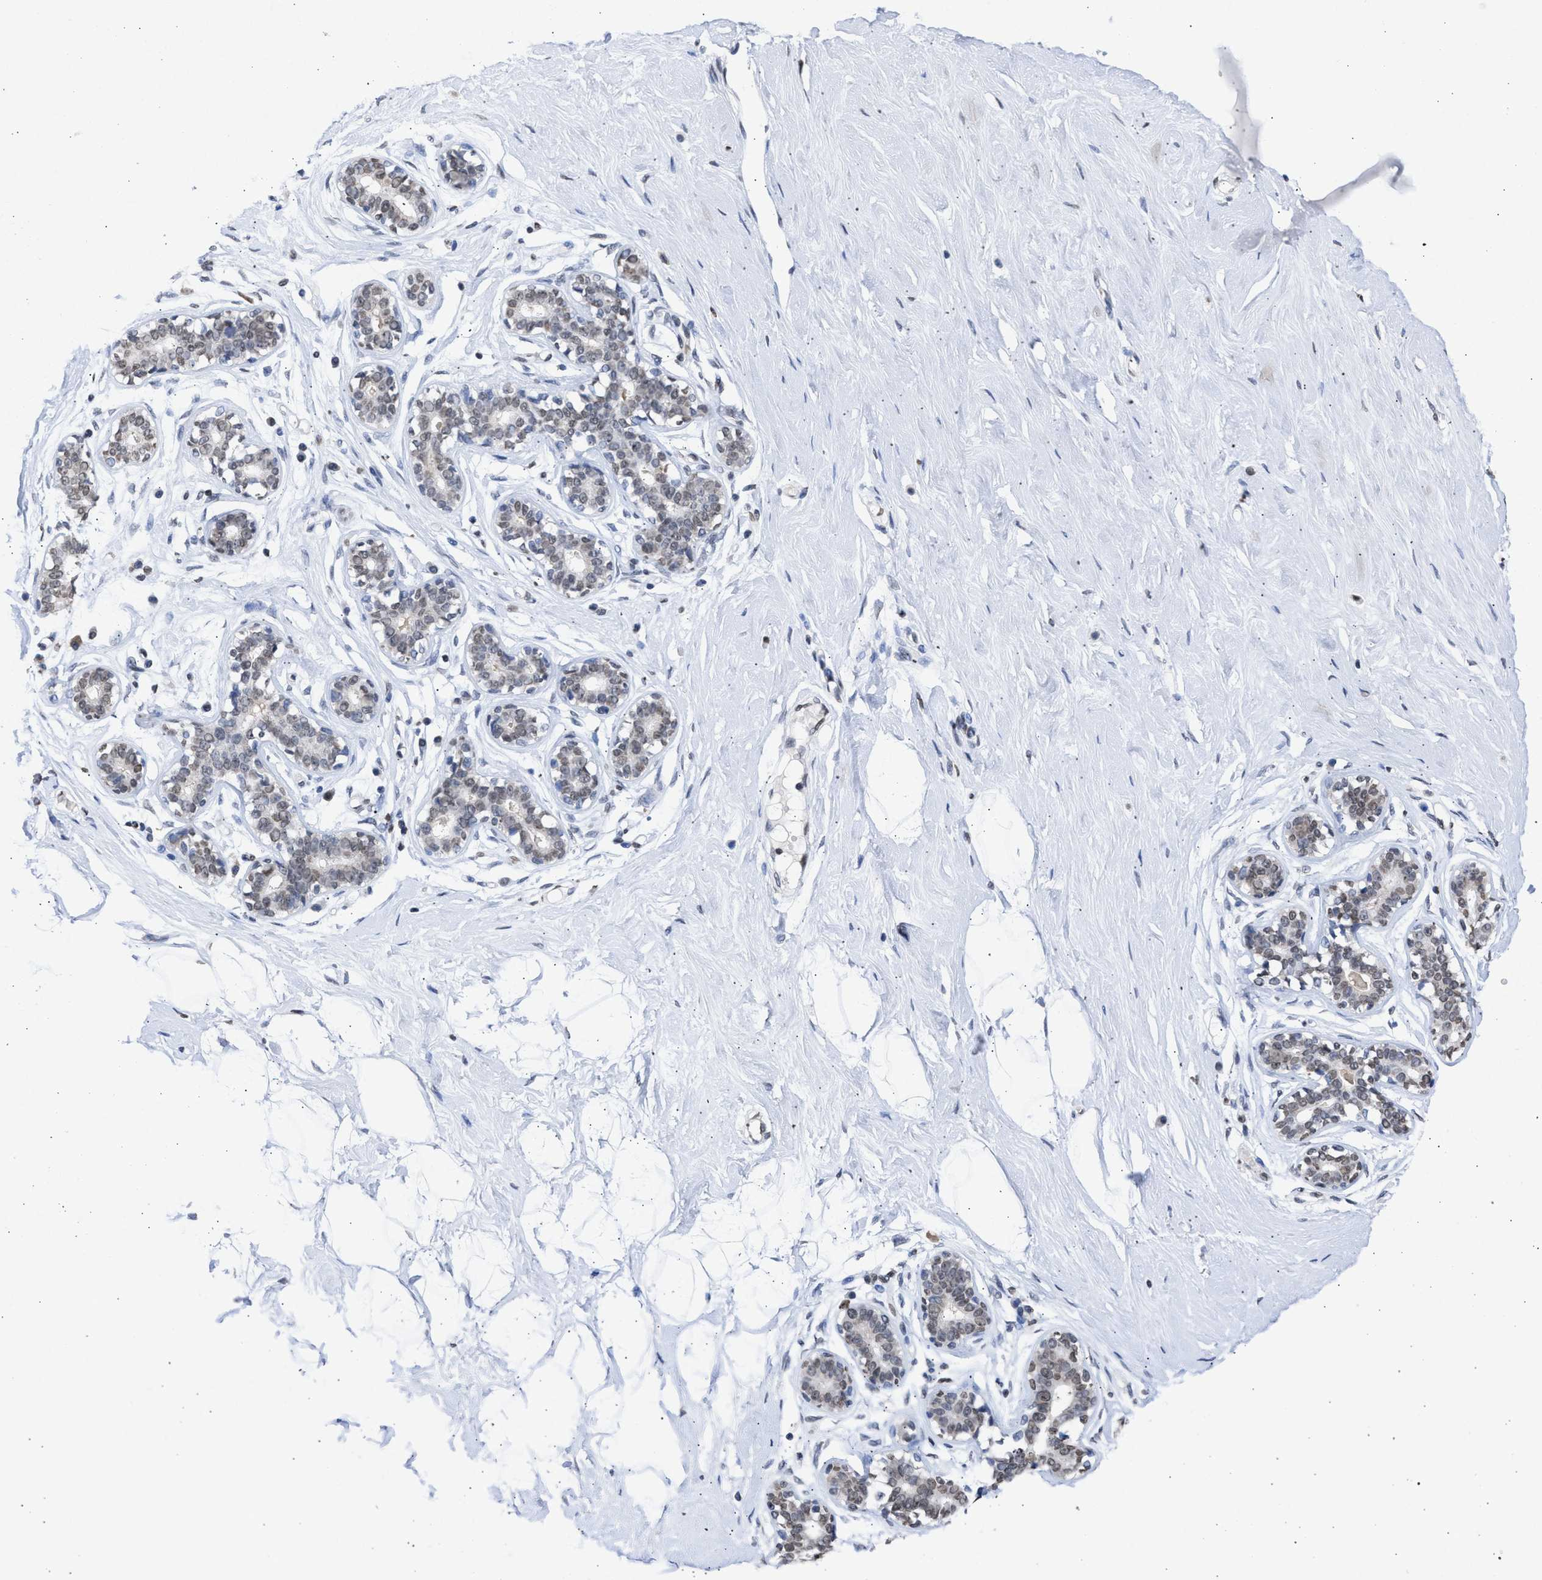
{"staining": {"intensity": "negative", "quantity": "none", "location": "none"}, "tissue": "breast", "cell_type": "Adipocytes", "image_type": "normal", "snomed": [{"axis": "morphology", "description": "Normal tissue, NOS"}, {"axis": "topography", "description": "Breast"}], "caption": "IHC photomicrograph of unremarkable breast: human breast stained with DAB displays no significant protein expression in adipocytes. (Stains: DAB immunohistochemistry (IHC) with hematoxylin counter stain, Microscopy: brightfield microscopy at high magnification).", "gene": "NUP35", "patient": {"sex": "female", "age": 23}}